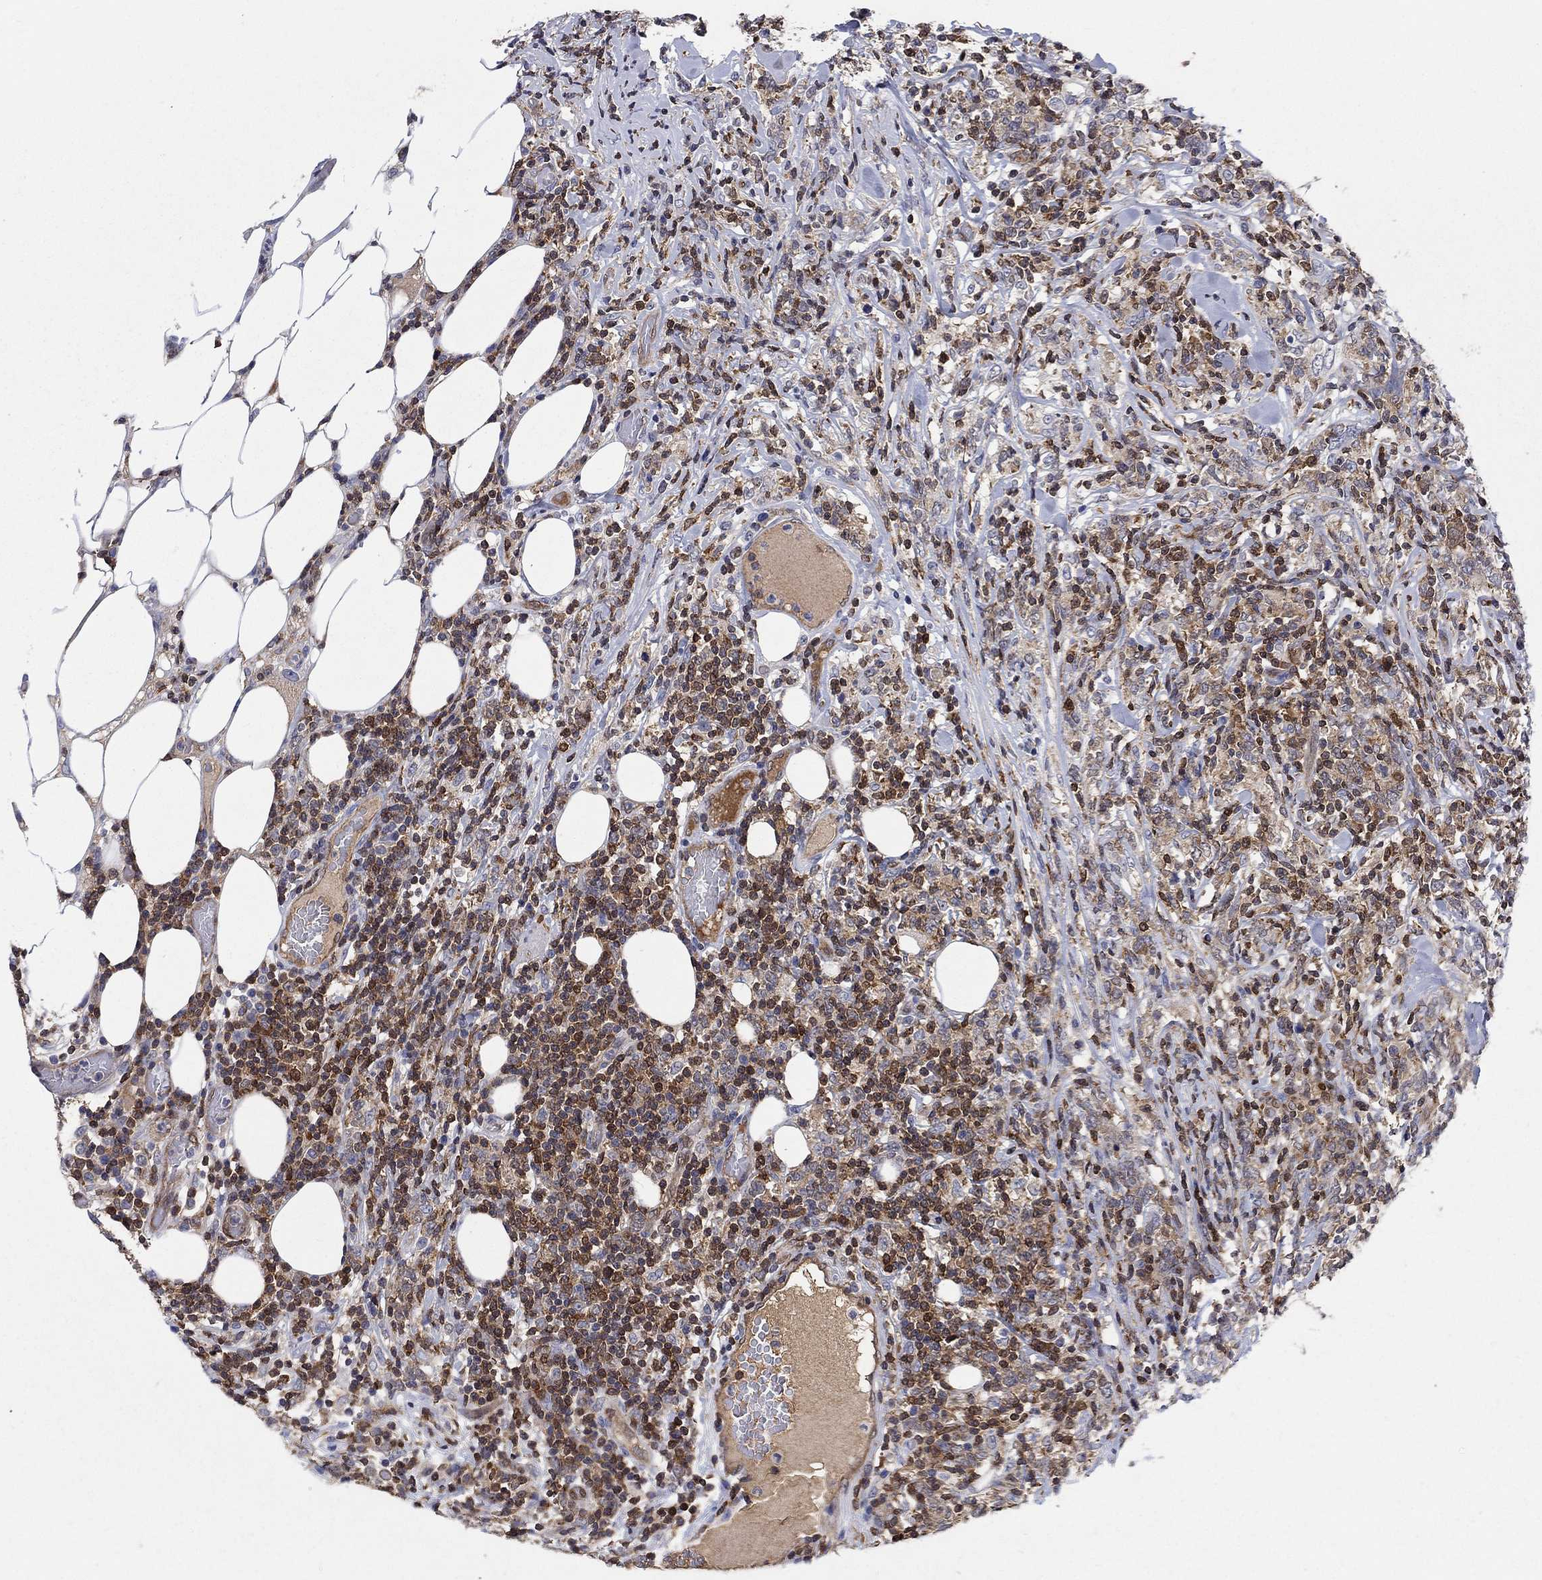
{"staining": {"intensity": "weak", "quantity": ">75%", "location": "cytoplasmic/membranous"}, "tissue": "lymphoma", "cell_type": "Tumor cells", "image_type": "cancer", "snomed": [{"axis": "morphology", "description": "Malignant lymphoma, non-Hodgkin's type, High grade"}, {"axis": "topography", "description": "Lymph node"}], "caption": "Malignant lymphoma, non-Hodgkin's type (high-grade) tissue shows weak cytoplasmic/membranous positivity in approximately >75% of tumor cells", "gene": "AGFG2", "patient": {"sex": "female", "age": 84}}